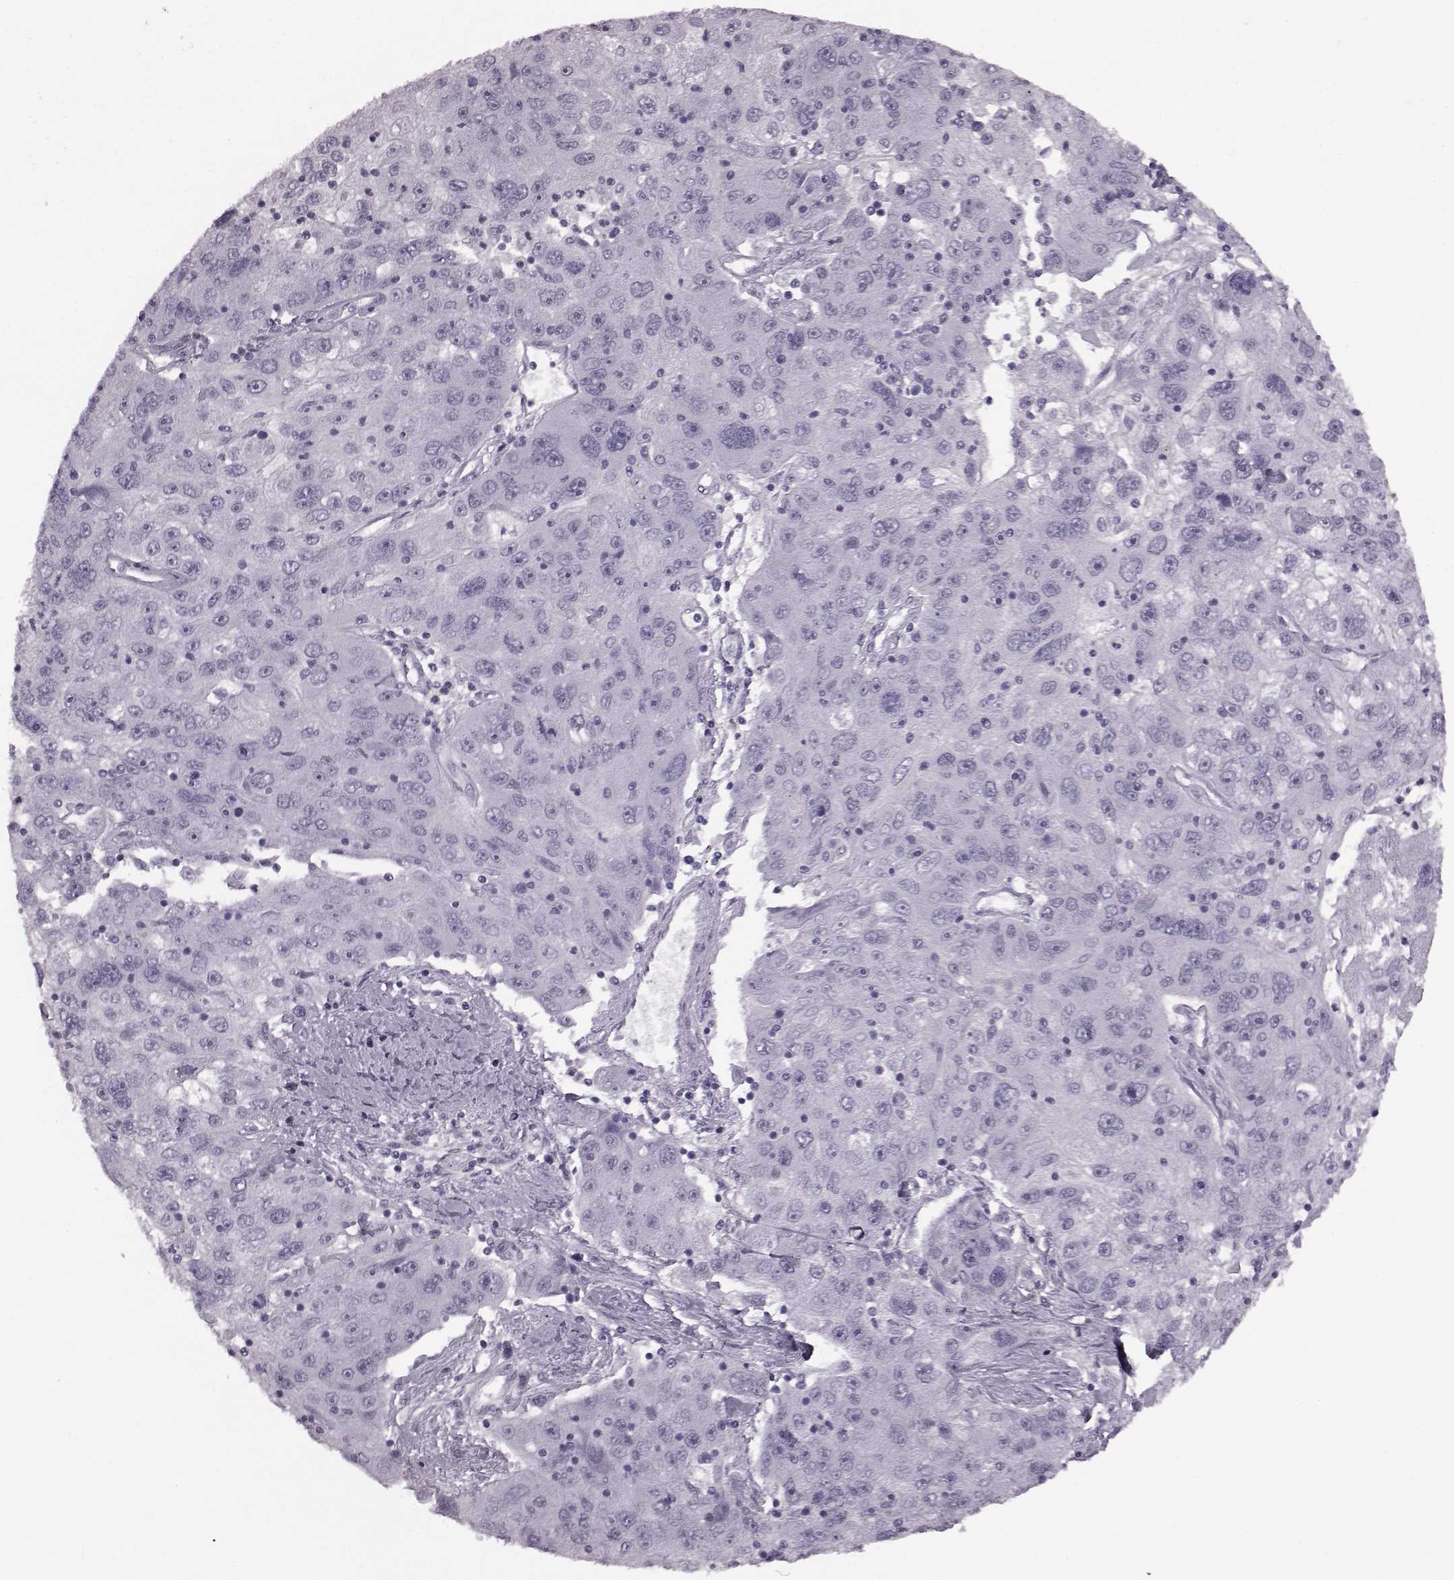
{"staining": {"intensity": "negative", "quantity": "none", "location": "none"}, "tissue": "stomach cancer", "cell_type": "Tumor cells", "image_type": "cancer", "snomed": [{"axis": "morphology", "description": "Adenocarcinoma, NOS"}, {"axis": "topography", "description": "Stomach"}], "caption": "Histopathology image shows no protein staining in tumor cells of adenocarcinoma (stomach) tissue.", "gene": "JSRP1", "patient": {"sex": "male", "age": 56}}